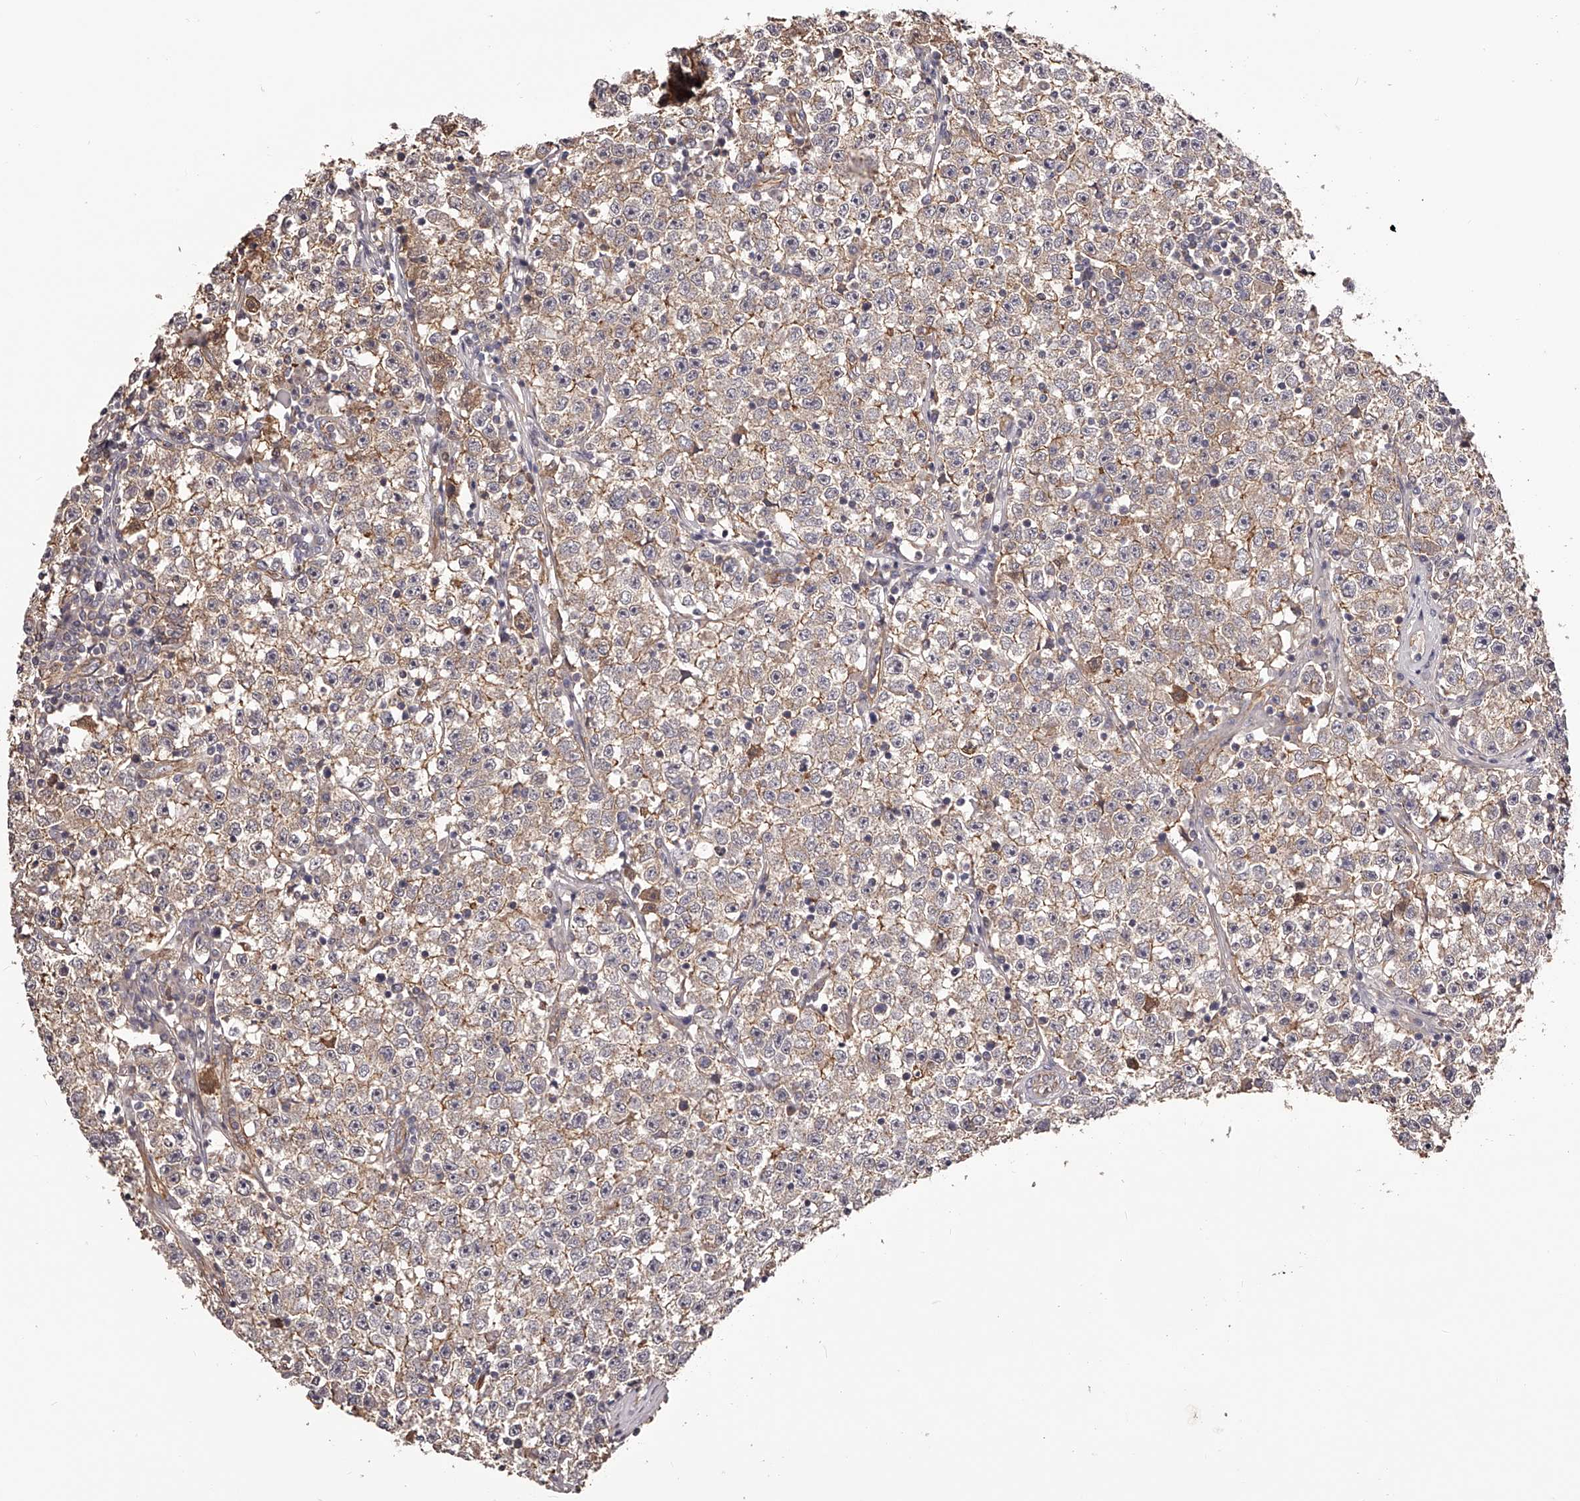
{"staining": {"intensity": "moderate", "quantity": ">75%", "location": "cytoplasmic/membranous"}, "tissue": "testis cancer", "cell_type": "Tumor cells", "image_type": "cancer", "snomed": [{"axis": "morphology", "description": "Seminoma, NOS"}, {"axis": "topography", "description": "Testis"}], "caption": "Testis cancer (seminoma) stained for a protein exhibits moderate cytoplasmic/membranous positivity in tumor cells.", "gene": "LTV1", "patient": {"sex": "male", "age": 22}}